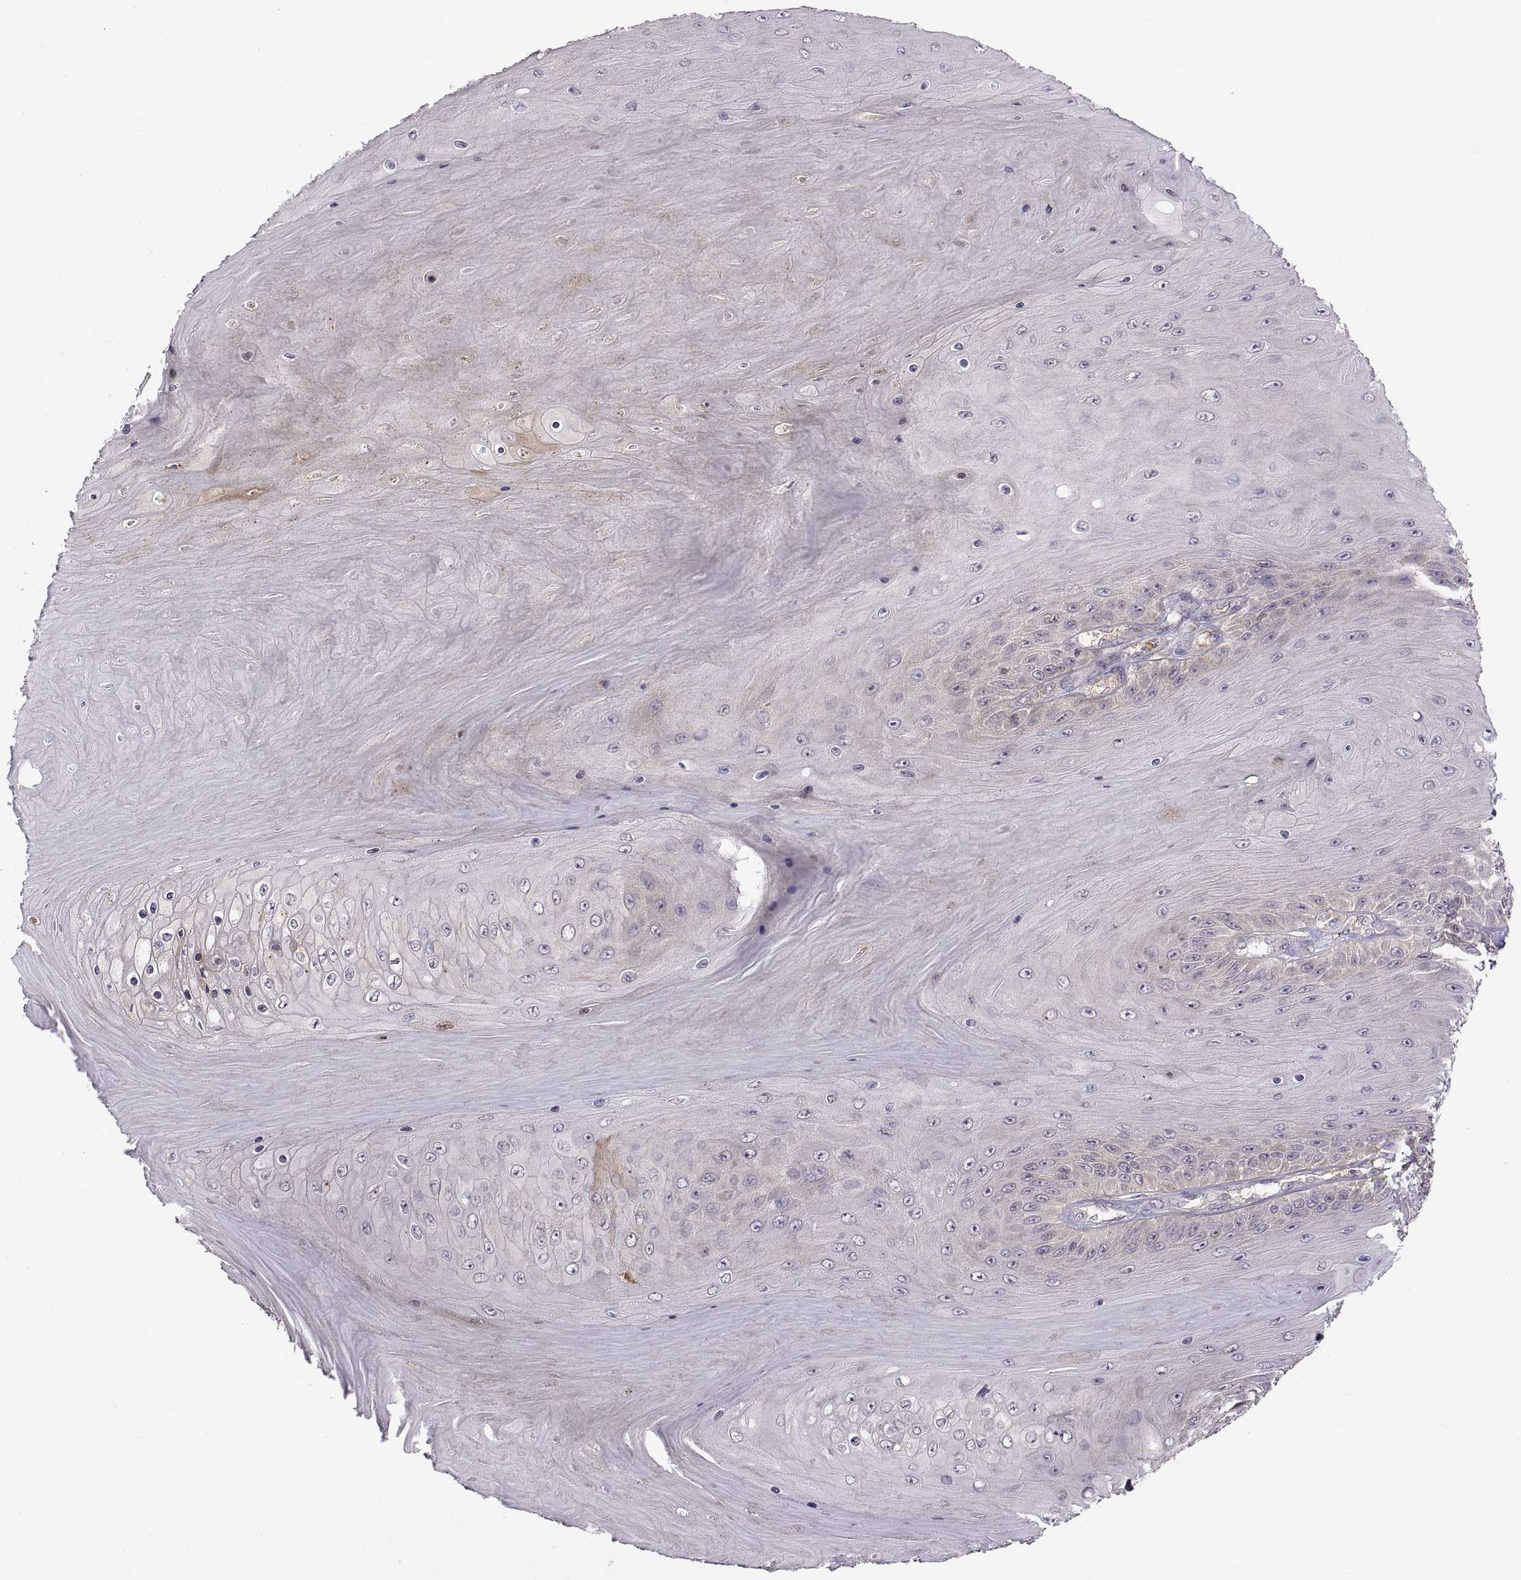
{"staining": {"intensity": "negative", "quantity": "none", "location": "none"}, "tissue": "skin cancer", "cell_type": "Tumor cells", "image_type": "cancer", "snomed": [{"axis": "morphology", "description": "Squamous cell carcinoma, NOS"}, {"axis": "topography", "description": "Skin"}], "caption": "This is a histopathology image of IHC staining of skin cancer (squamous cell carcinoma), which shows no positivity in tumor cells.", "gene": "NMNAT2", "patient": {"sex": "male", "age": 62}}